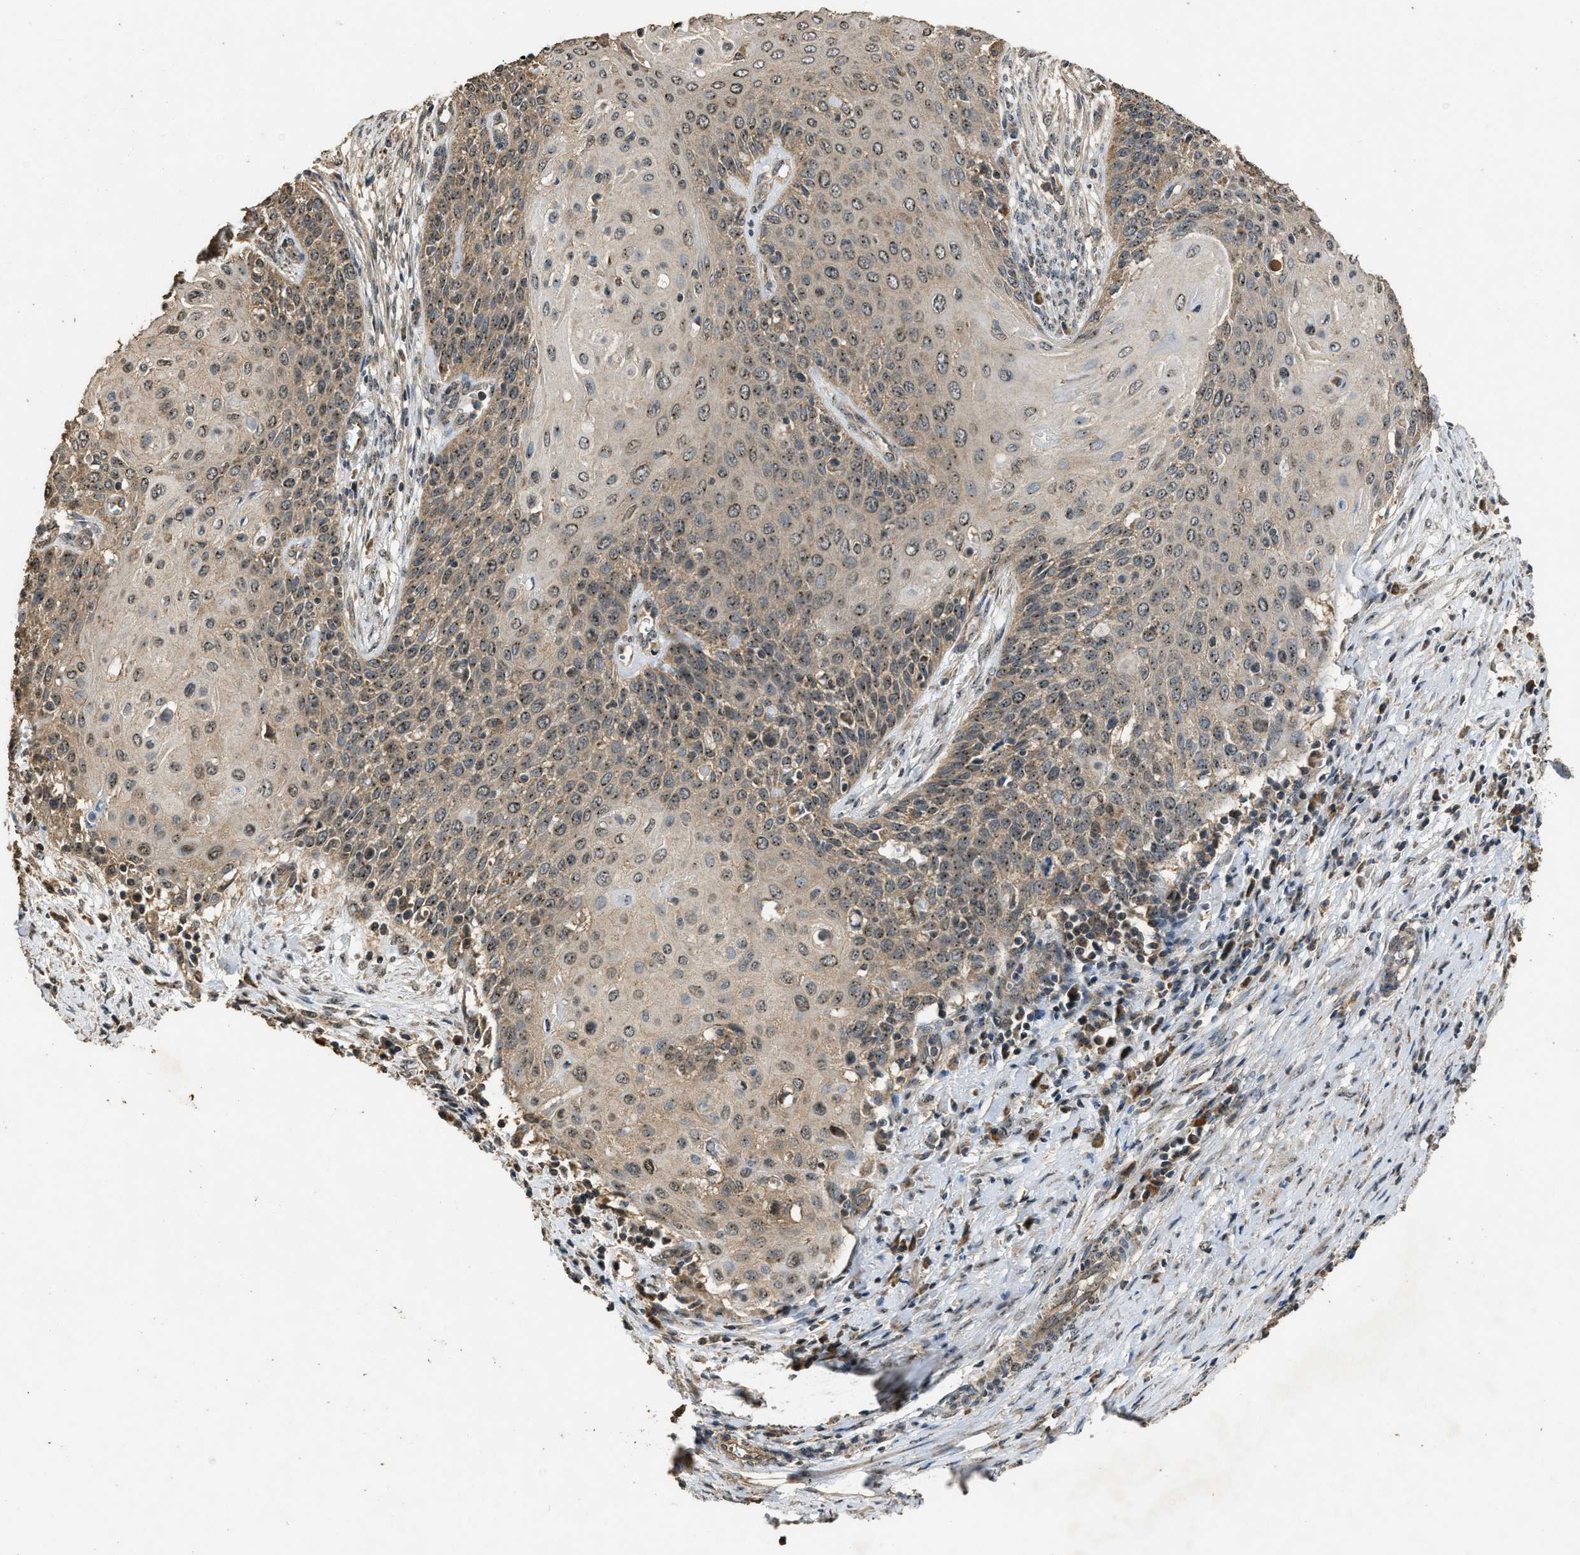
{"staining": {"intensity": "moderate", "quantity": ">75%", "location": "cytoplasmic/membranous,nuclear"}, "tissue": "cervical cancer", "cell_type": "Tumor cells", "image_type": "cancer", "snomed": [{"axis": "morphology", "description": "Squamous cell carcinoma, NOS"}, {"axis": "topography", "description": "Cervix"}], "caption": "This is an image of immunohistochemistry staining of cervical squamous cell carcinoma, which shows moderate staining in the cytoplasmic/membranous and nuclear of tumor cells.", "gene": "DENND6B", "patient": {"sex": "female", "age": 39}}